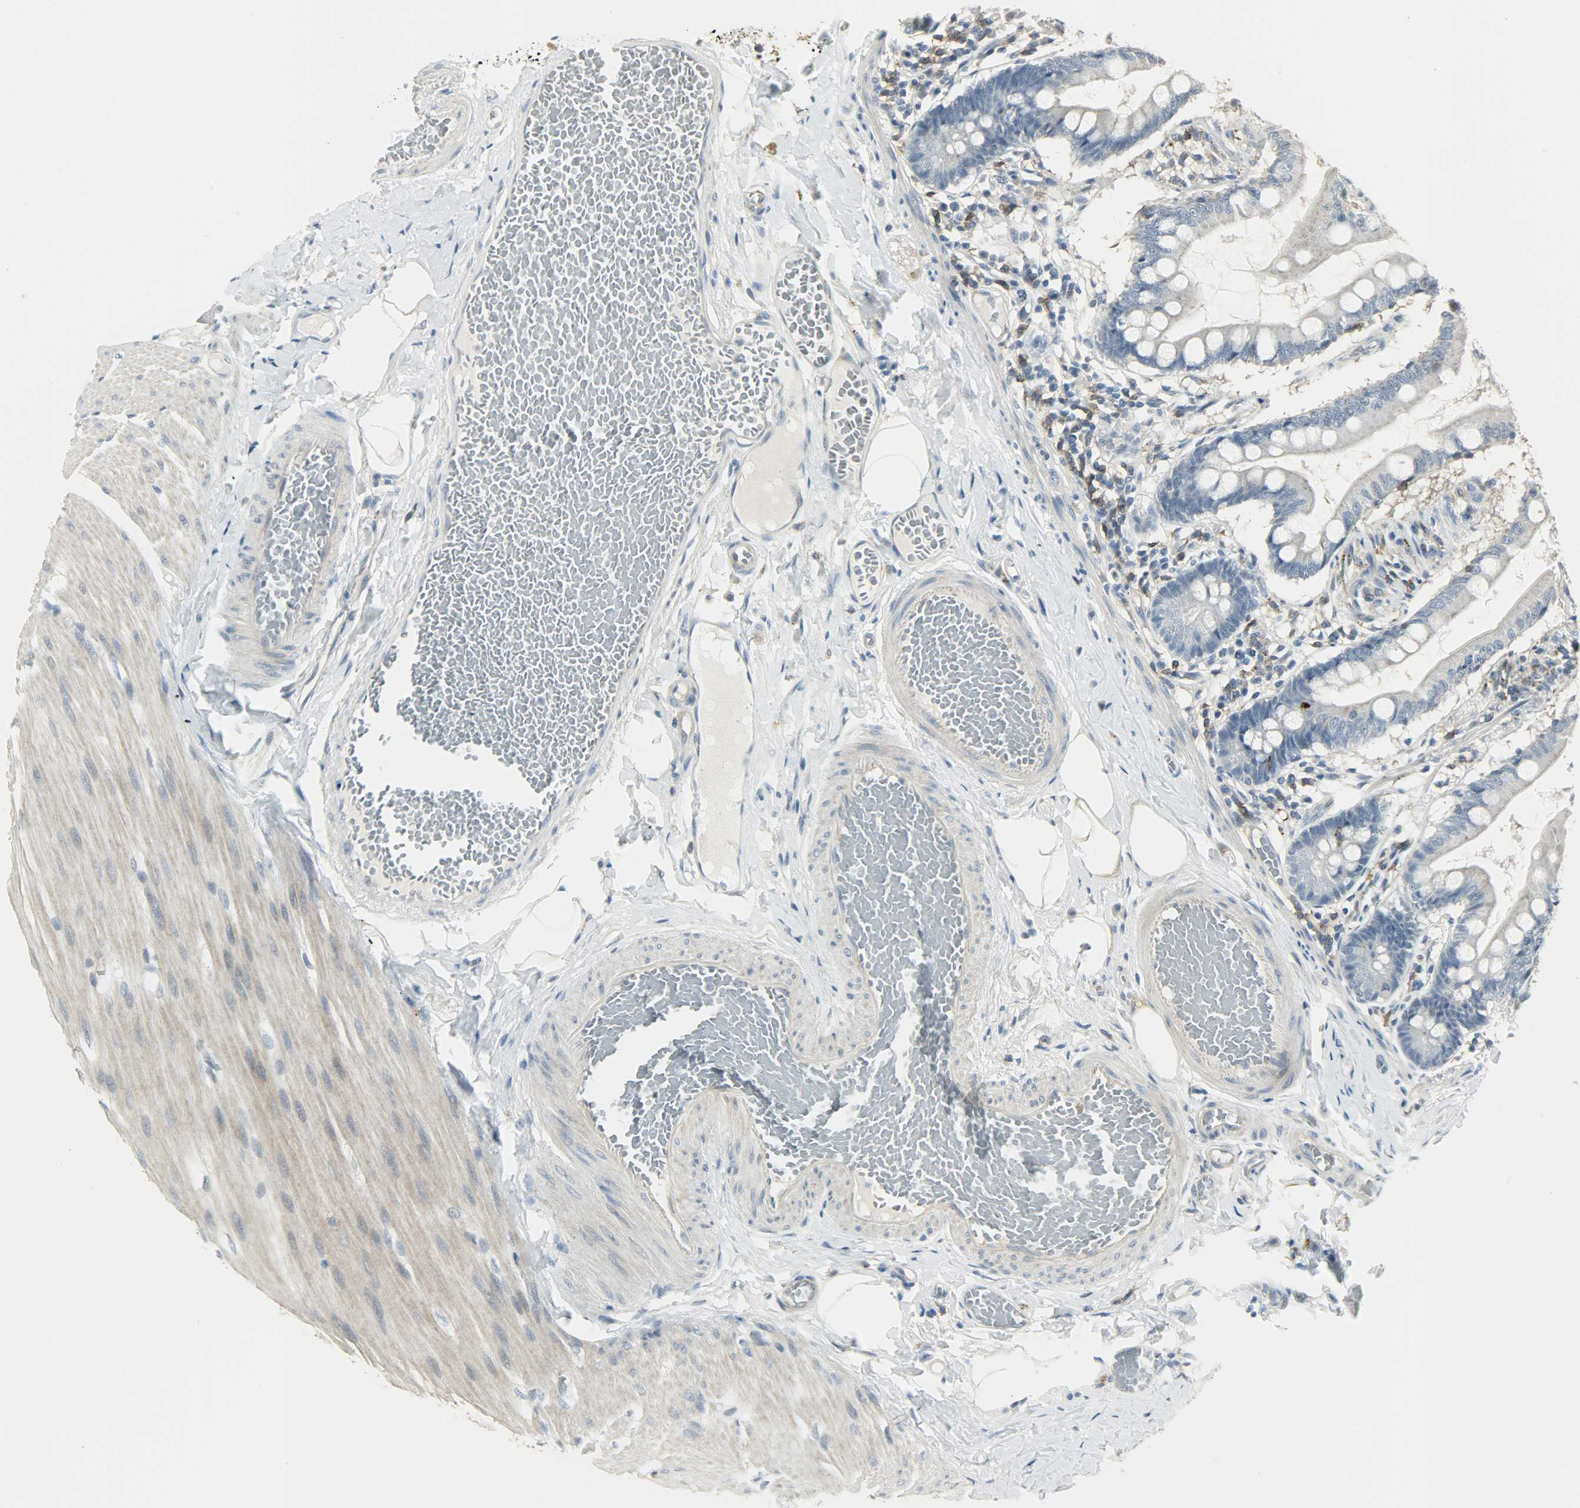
{"staining": {"intensity": "negative", "quantity": "none", "location": "none"}, "tissue": "small intestine", "cell_type": "Glandular cells", "image_type": "normal", "snomed": [{"axis": "morphology", "description": "Normal tissue, NOS"}, {"axis": "topography", "description": "Small intestine"}], "caption": "DAB (3,3'-diaminobenzidine) immunohistochemical staining of benign small intestine exhibits no significant expression in glandular cells. (DAB immunohistochemistry with hematoxylin counter stain).", "gene": "CD4", "patient": {"sex": "male", "age": 41}}